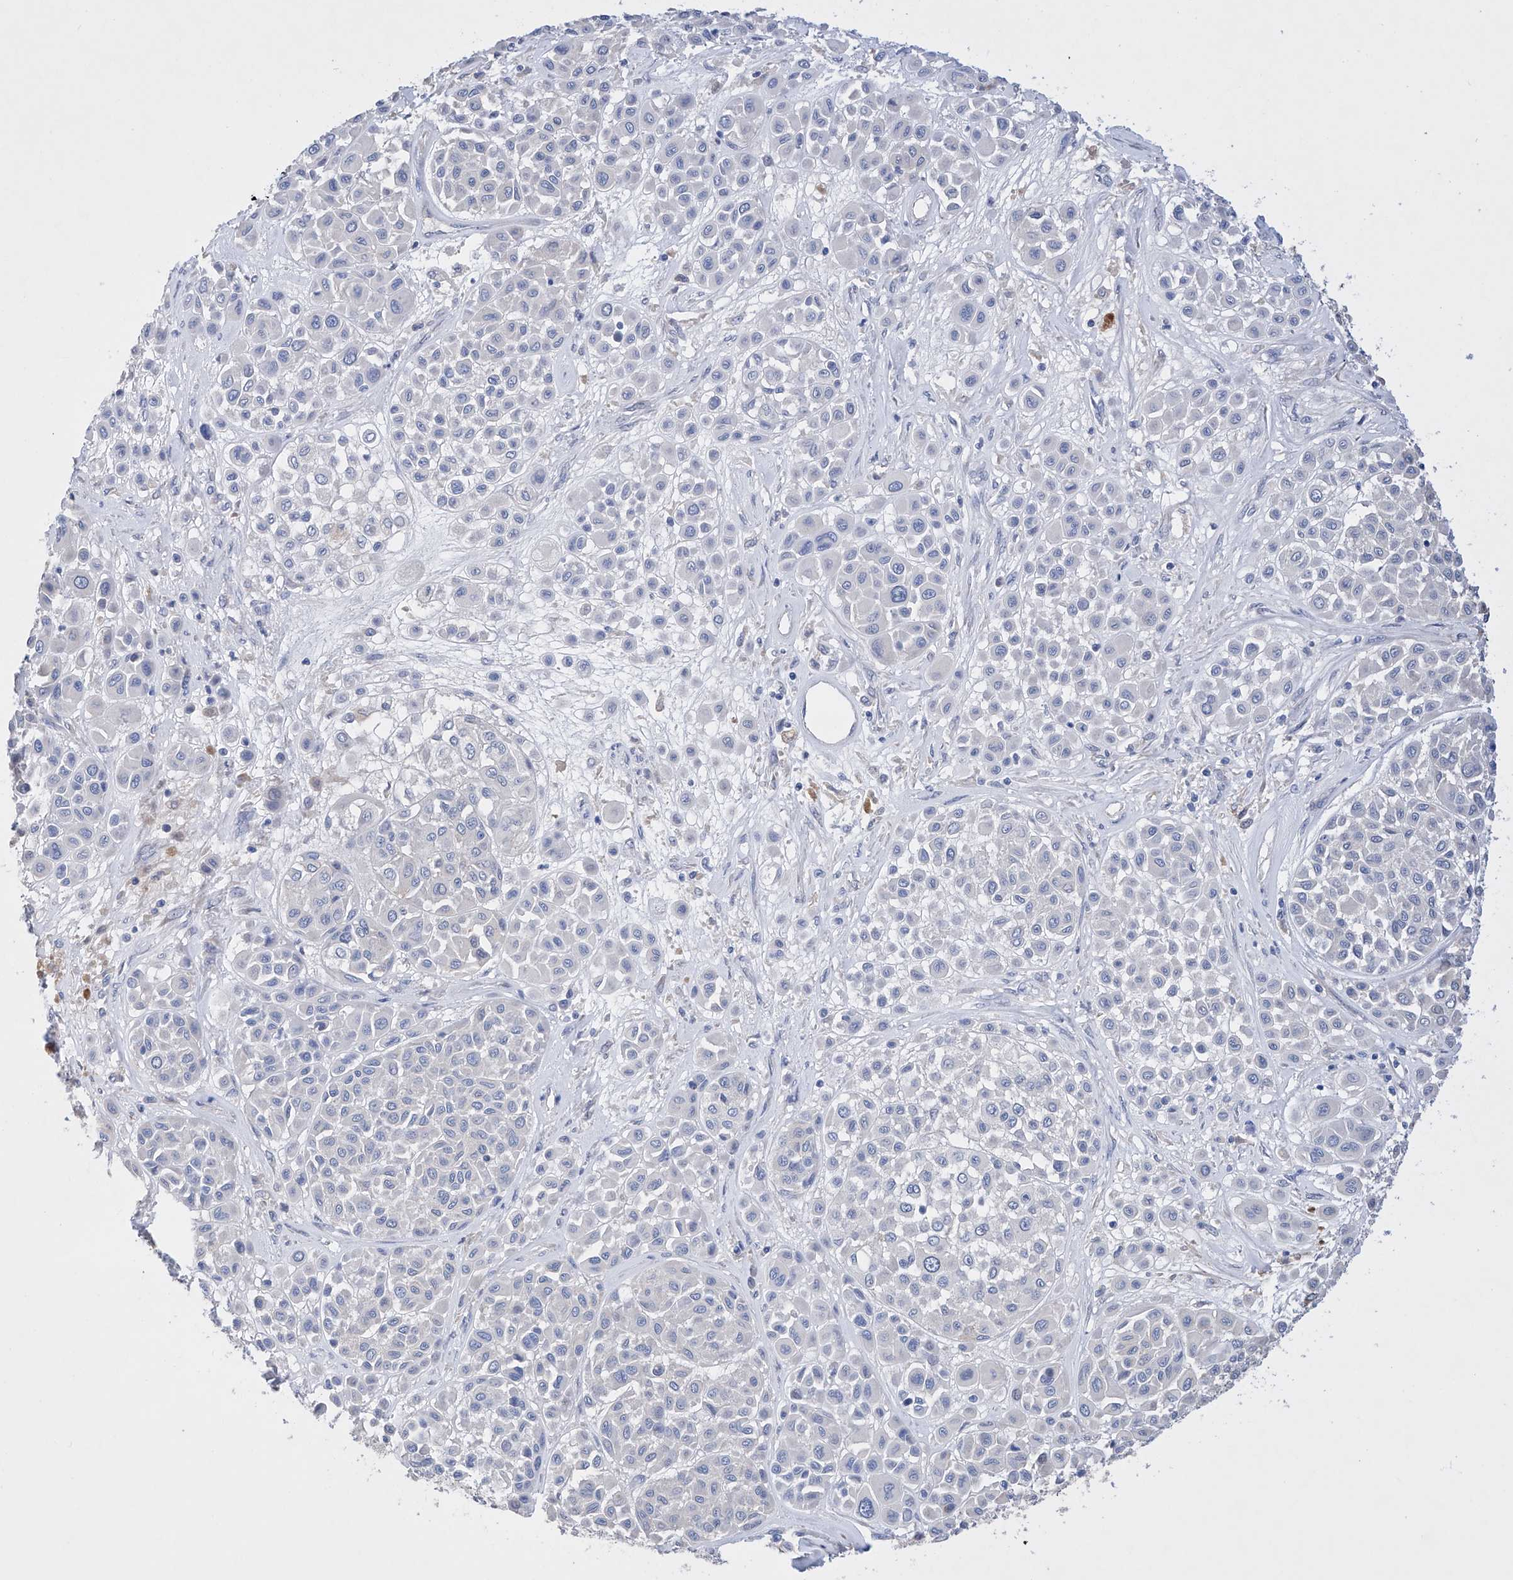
{"staining": {"intensity": "negative", "quantity": "none", "location": "none"}, "tissue": "melanoma", "cell_type": "Tumor cells", "image_type": "cancer", "snomed": [{"axis": "morphology", "description": "Malignant melanoma, Metastatic site"}, {"axis": "topography", "description": "Soft tissue"}], "caption": "Malignant melanoma (metastatic site) stained for a protein using immunohistochemistry demonstrates no staining tumor cells.", "gene": "AFG1L", "patient": {"sex": "male", "age": 41}}